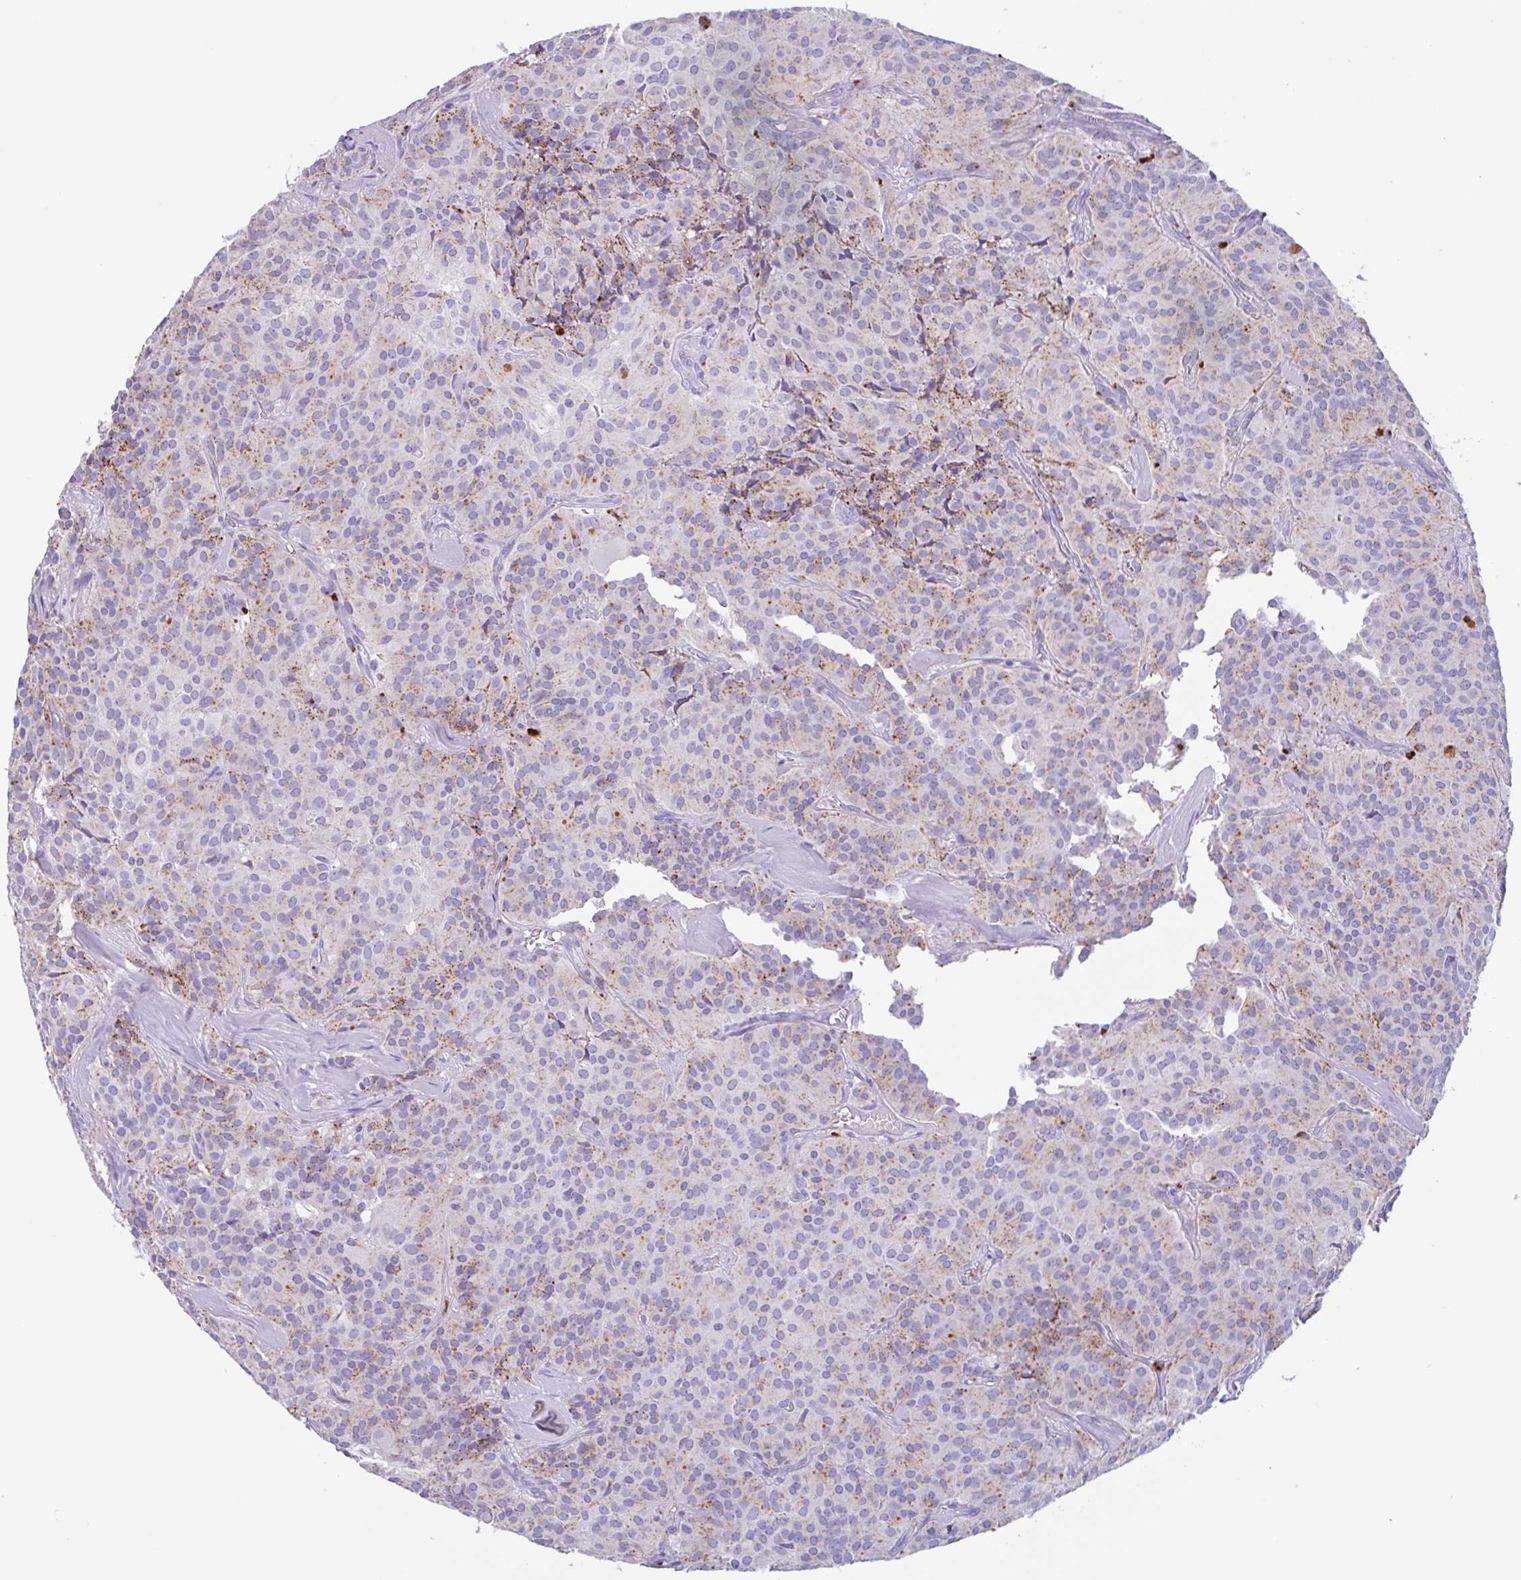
{"staining": {"intensity": "moderate", "quantity": "<25%", "location": "cytoplasmic/membranous"}, "tissue": "glioma", "cell_type": "Tumor cells", "image_type": "cancer", "snomed": [{"axis": "morphology", "description": "Glioma, malignant, Low grade"}, {"axis": "topography", "description": "Brain"}], "caption": "This is an image of immunohistochemistry staining of glioma, which shows moderate expression in the cytoplasmic/membranous of tumor cells.", "gene": "DTWD2", "patient": {"sex": "male", "age": 42}}